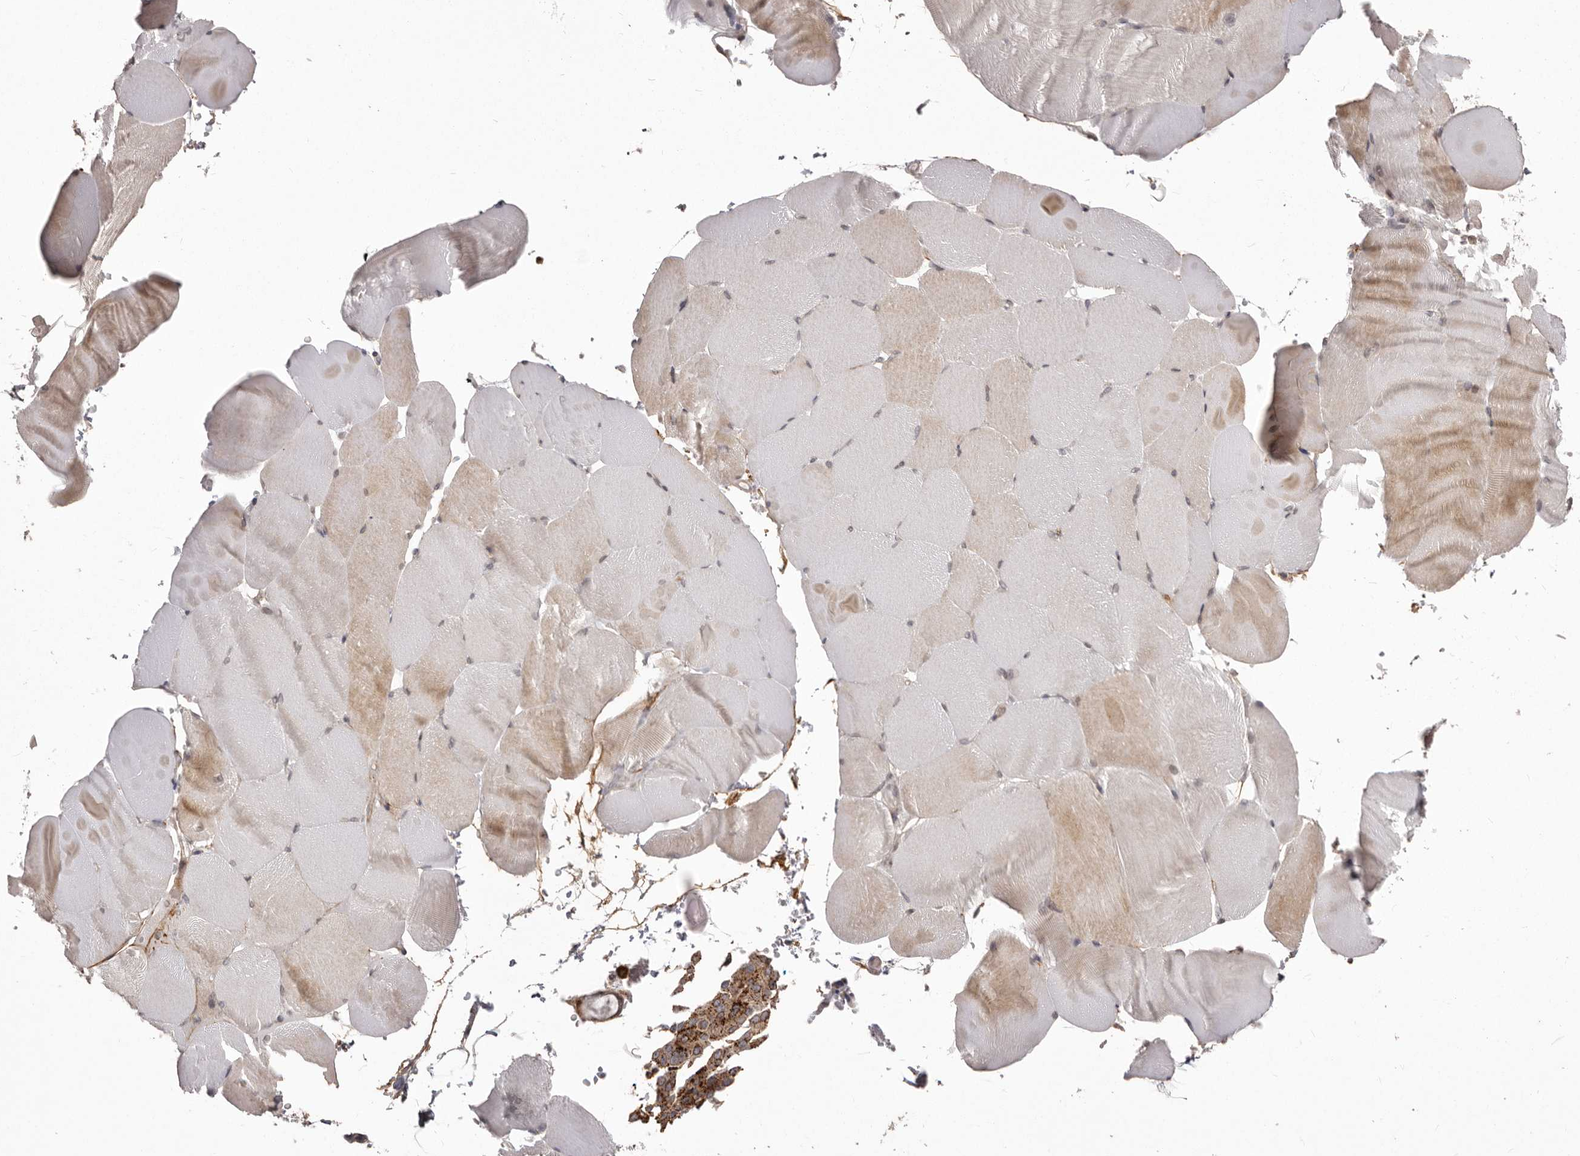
{"staining": {"intensity": "moderate", "quantity": "<25%", "location": "cytoplasmic/membranous"}, "tissue": "skeletal muscle", "cell_type": "Myocytes", "image_type": "normal", "snomed": [{"axis": "morphology", "description": "Normal tissue, NOS"}, {"axis": "topography", "description": "Skeletal muscle"}, {"axis": "topography", "description": "Parathyroid gland"}], "caption": "Protein expression analysis of normal human skeletal muscle reveals moderate cytoplasmic/membranous staining in approximately <25% of myocytes. The staining is performed using DAB brown chromogen to label protein expression. The nuclei are counter-stained blue using hematoxylin.", "gene": "NUP43", "patient": {"sex": "female", "age": 37}}